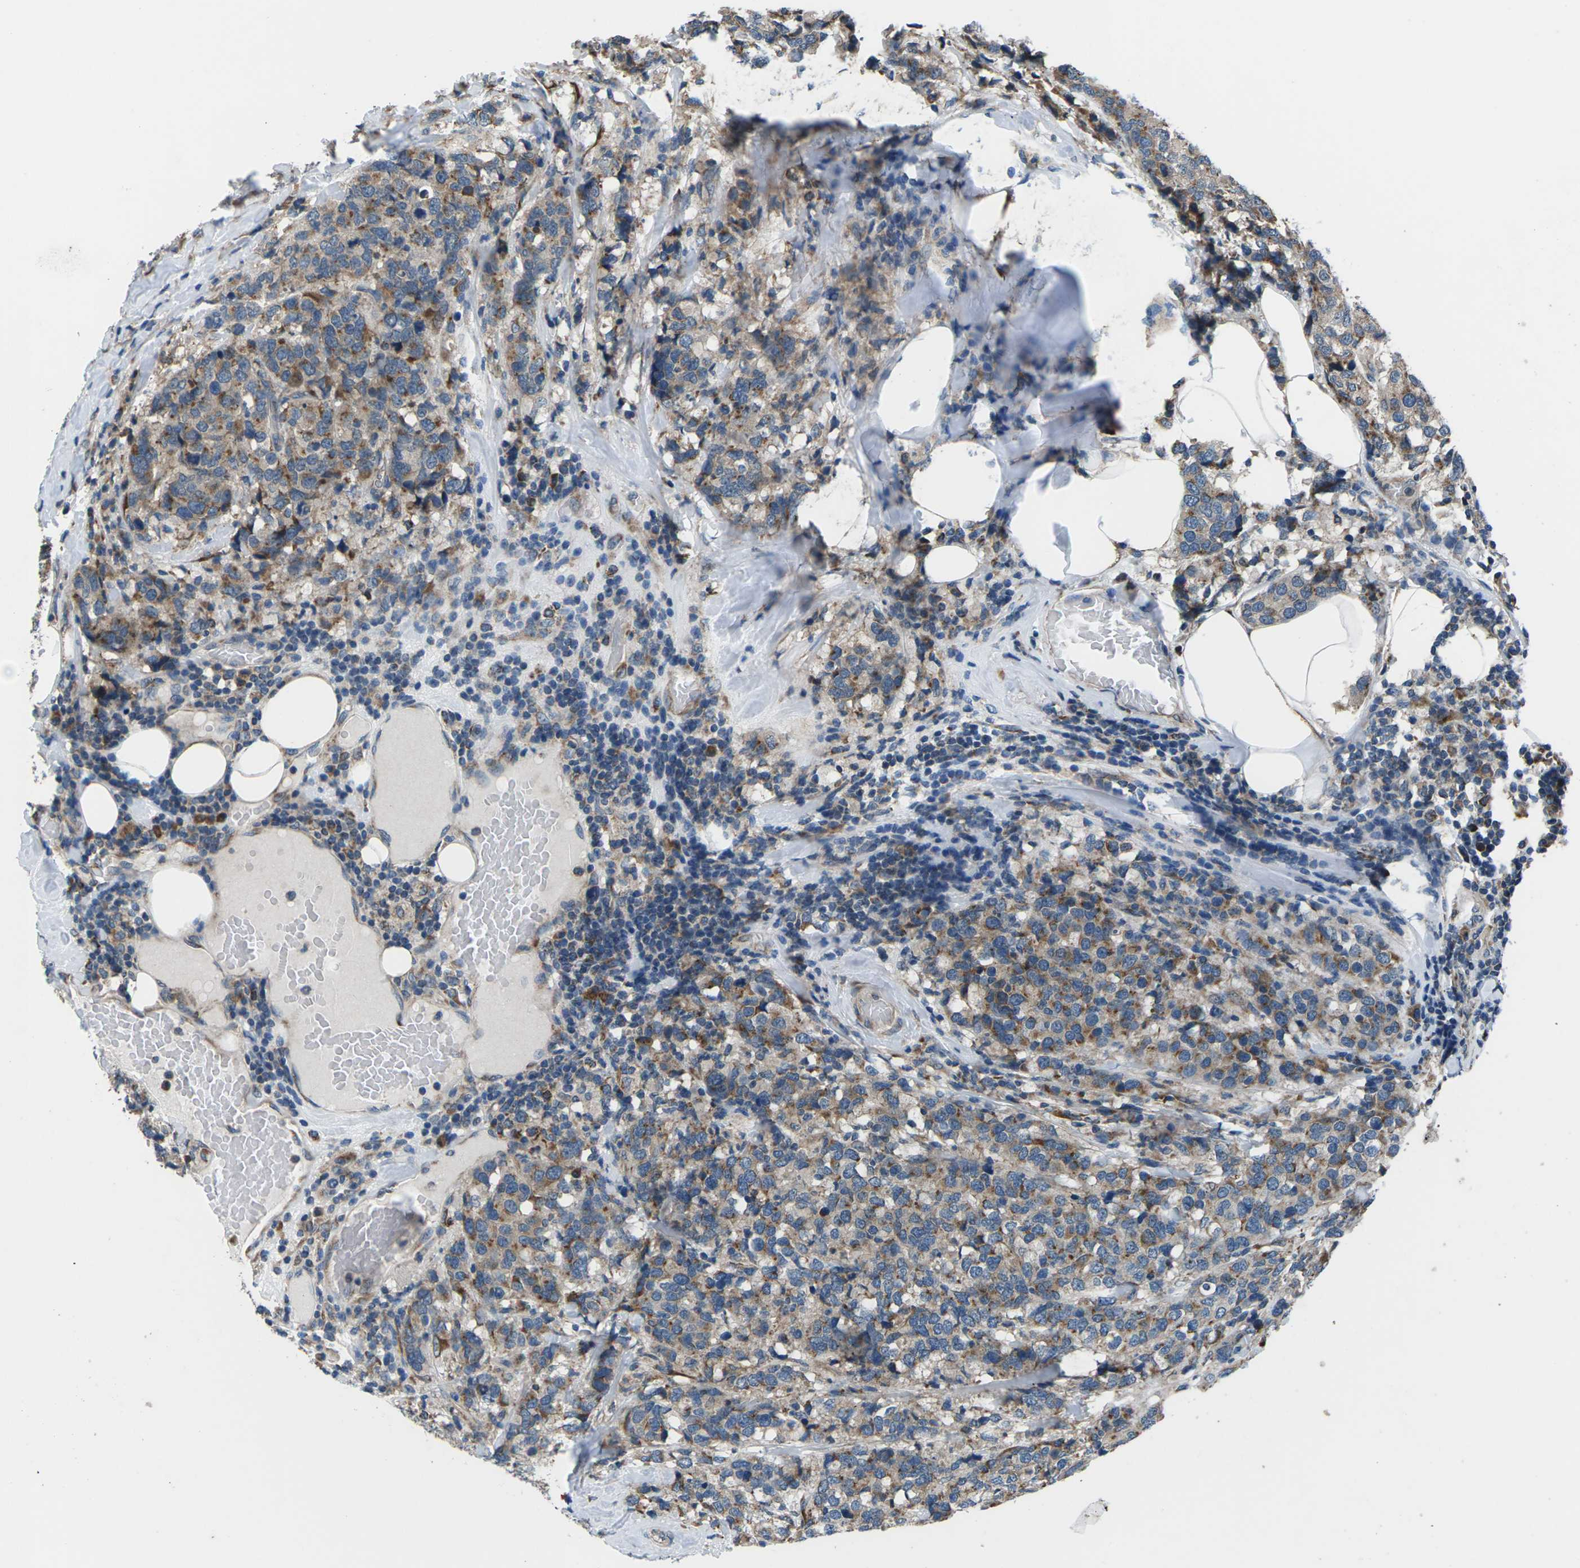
{"staining": {"intensity": "moderate", "quantity": ">75%", "location": "cytoplasmic/membranous"}, "tissue": "breast cancer", "cell_type": "Tumor cells", "image_type": "cancer", "snomed": [{"axis": "morphology", "description": "Lobular carcinoma"}, {"axis": "topography", "description": "Breast"}], "caption": "Immunohistochemistry of human lobular carcinoma (breast) exhibits medium levels of moderate cytoplasmic/membranous staining in approximately >75% of tumor cells.", "gene": "GABRP", "patient": {"sex": "female", "age": 59}}